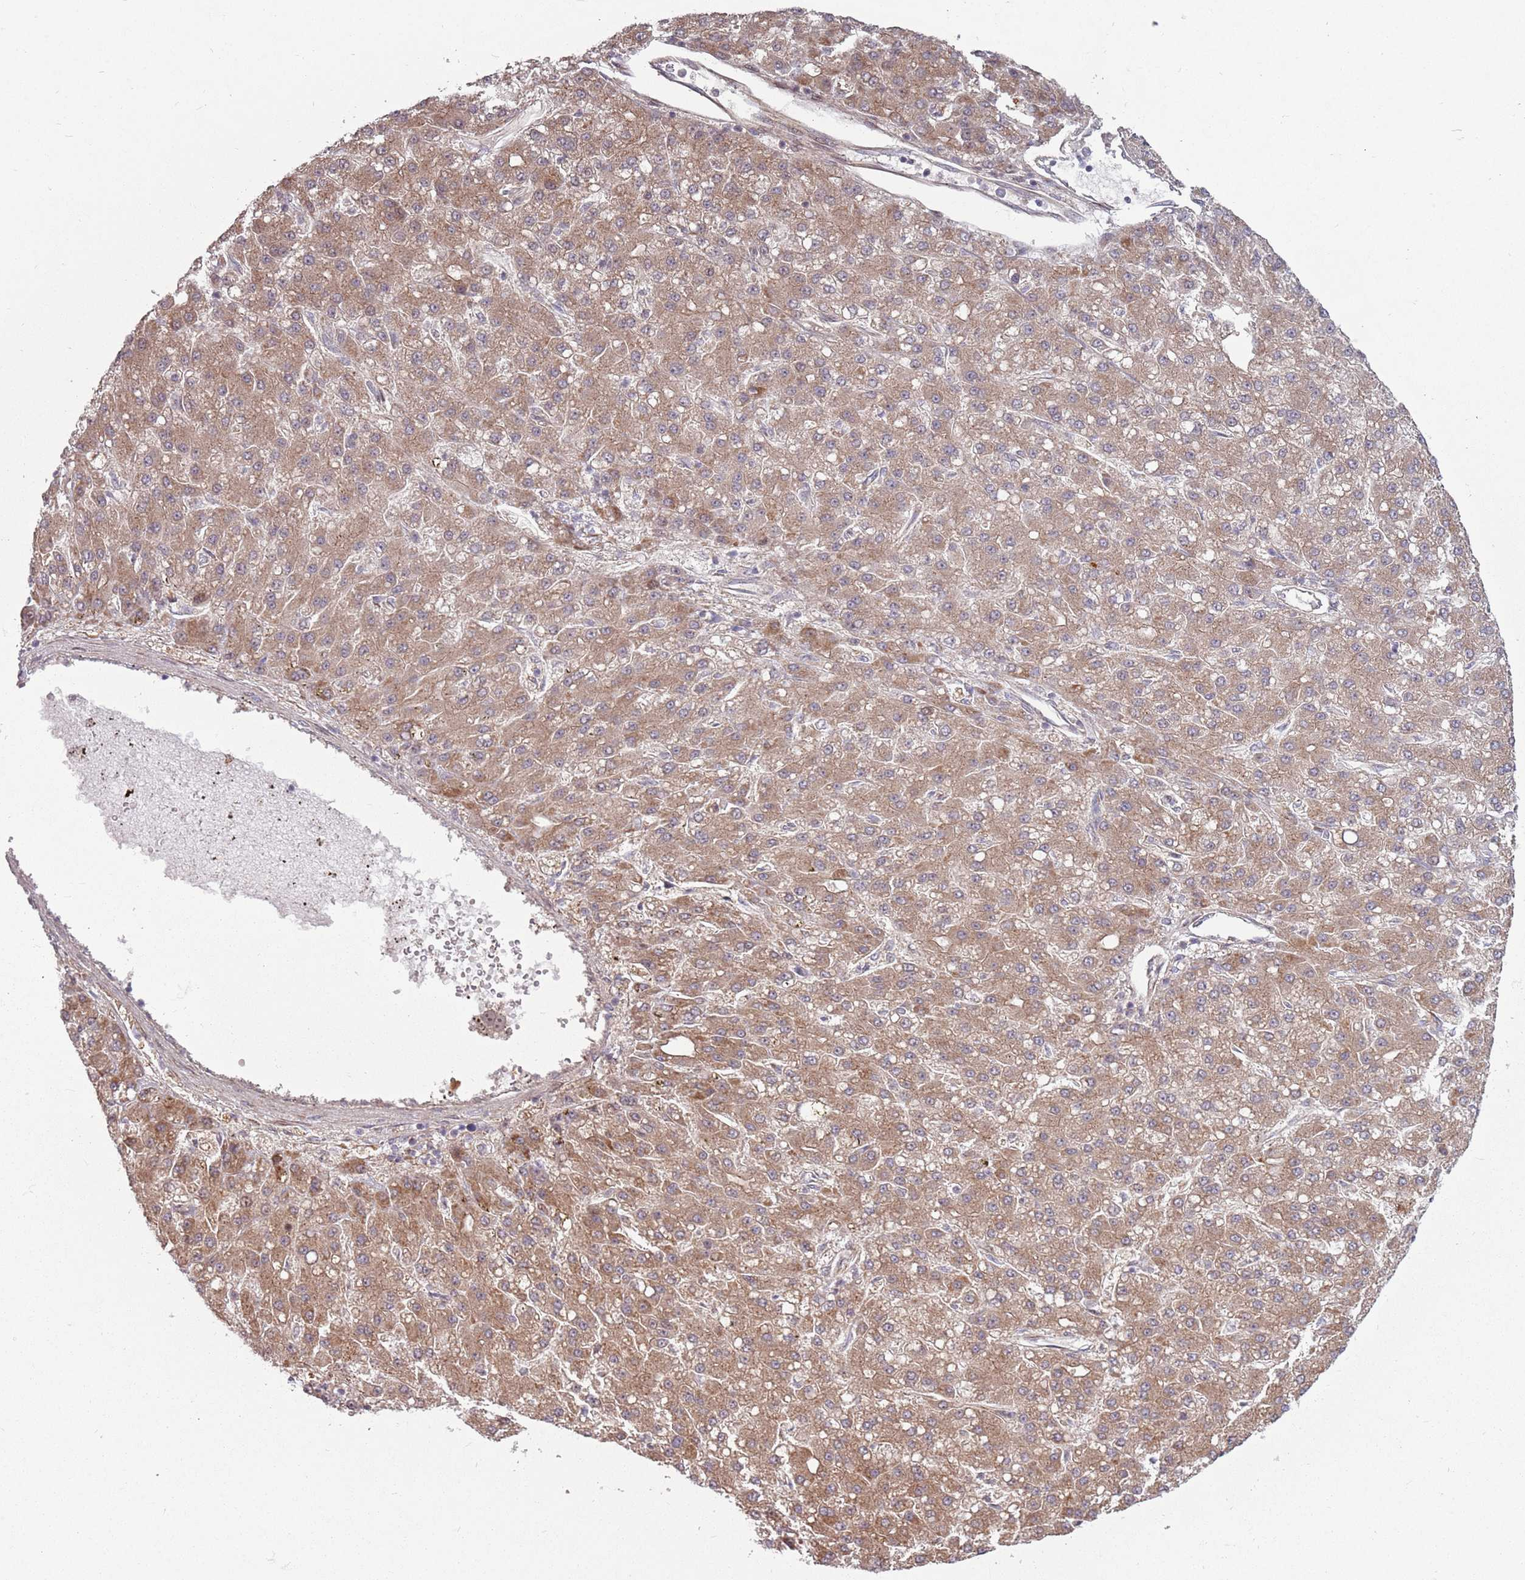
{"staining": {"intensity": "moderate", "quantity": ">75%", "location": "cytoplasmic/membranous"}, "tissue": "liver cancer", "cell_type": "Tumor cells", "image_type": "cancer", "snomed": [{"axis": "morphology", "description": "Carcinoma, Hepatocellular, NOS"}, {"axis": "topography", "description": "Liver"}], "caption": "High-power microscopy captured an IHC photomicrograph of hepatocellular carcinoma (liver), revealing moderate cytoplasmic/membranous staining in about >75% of tumor cells. (Stains: DAB (3,3'-diaminobenzidine) in brown, nuclei in blue, Microscopy: brightfield microscopy at high magnification).", "gene": "CCDC150", "patient": {"sex": "male", "age": 67}}